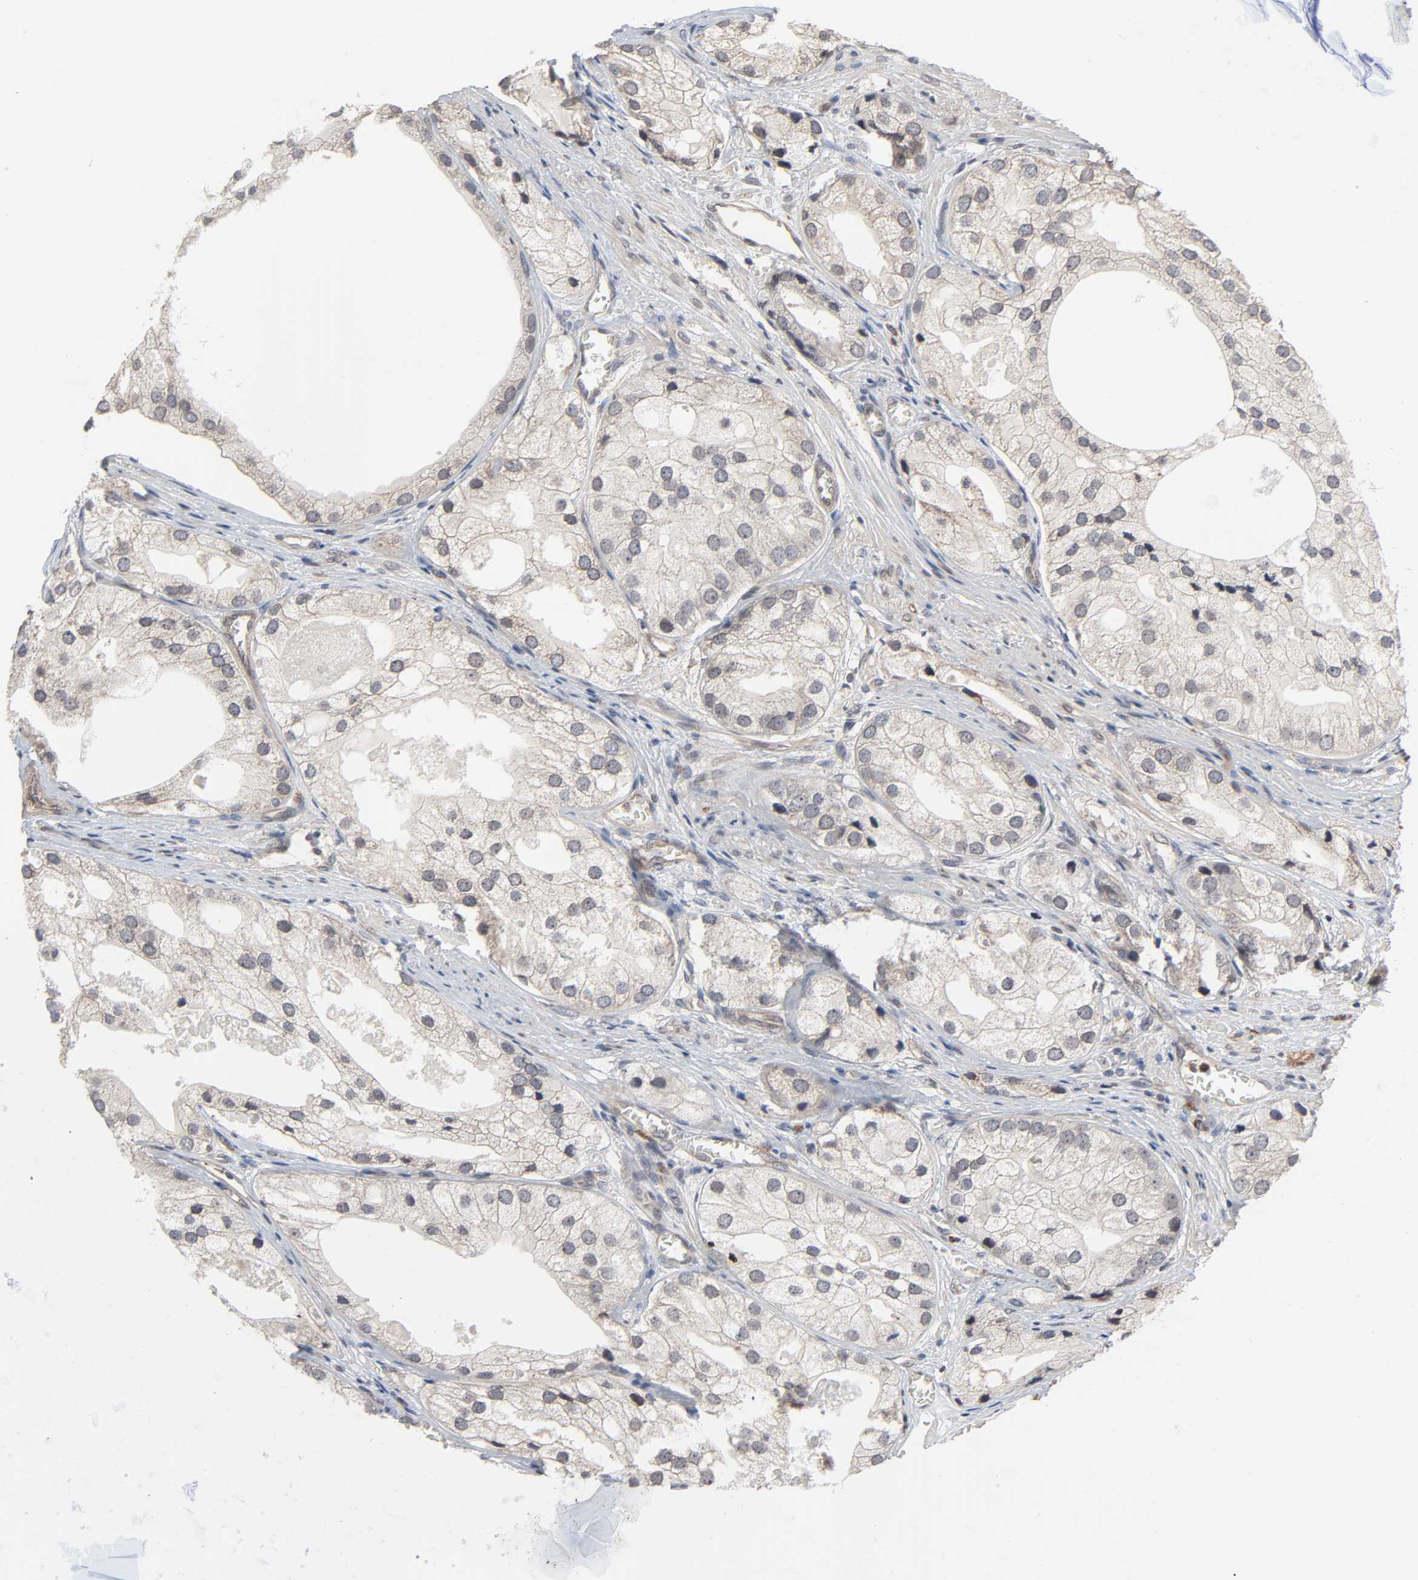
{"staining": {"intensity": "weak", "quantity": "25%-75%", "location": "cytoplasmic/membranous"}, "tissue": "prostate cancer", "cell_type": "Tumor cells", "image_type": "cancer", "snomed": [{"axis": "morphology", "description": "Adenocarcinoma, Low grade"}, {"axis": "topography", "description": "Prostate"}], "caption": "Protein analysis of prostate adenocarcinoma (low-grade) tissue exhibits weak cytoplasmic/membranous staining in approximately 25%-75% of tumor cells.", "gene": "CCDC175", "patient": {"sex": "male", "age": 69}}